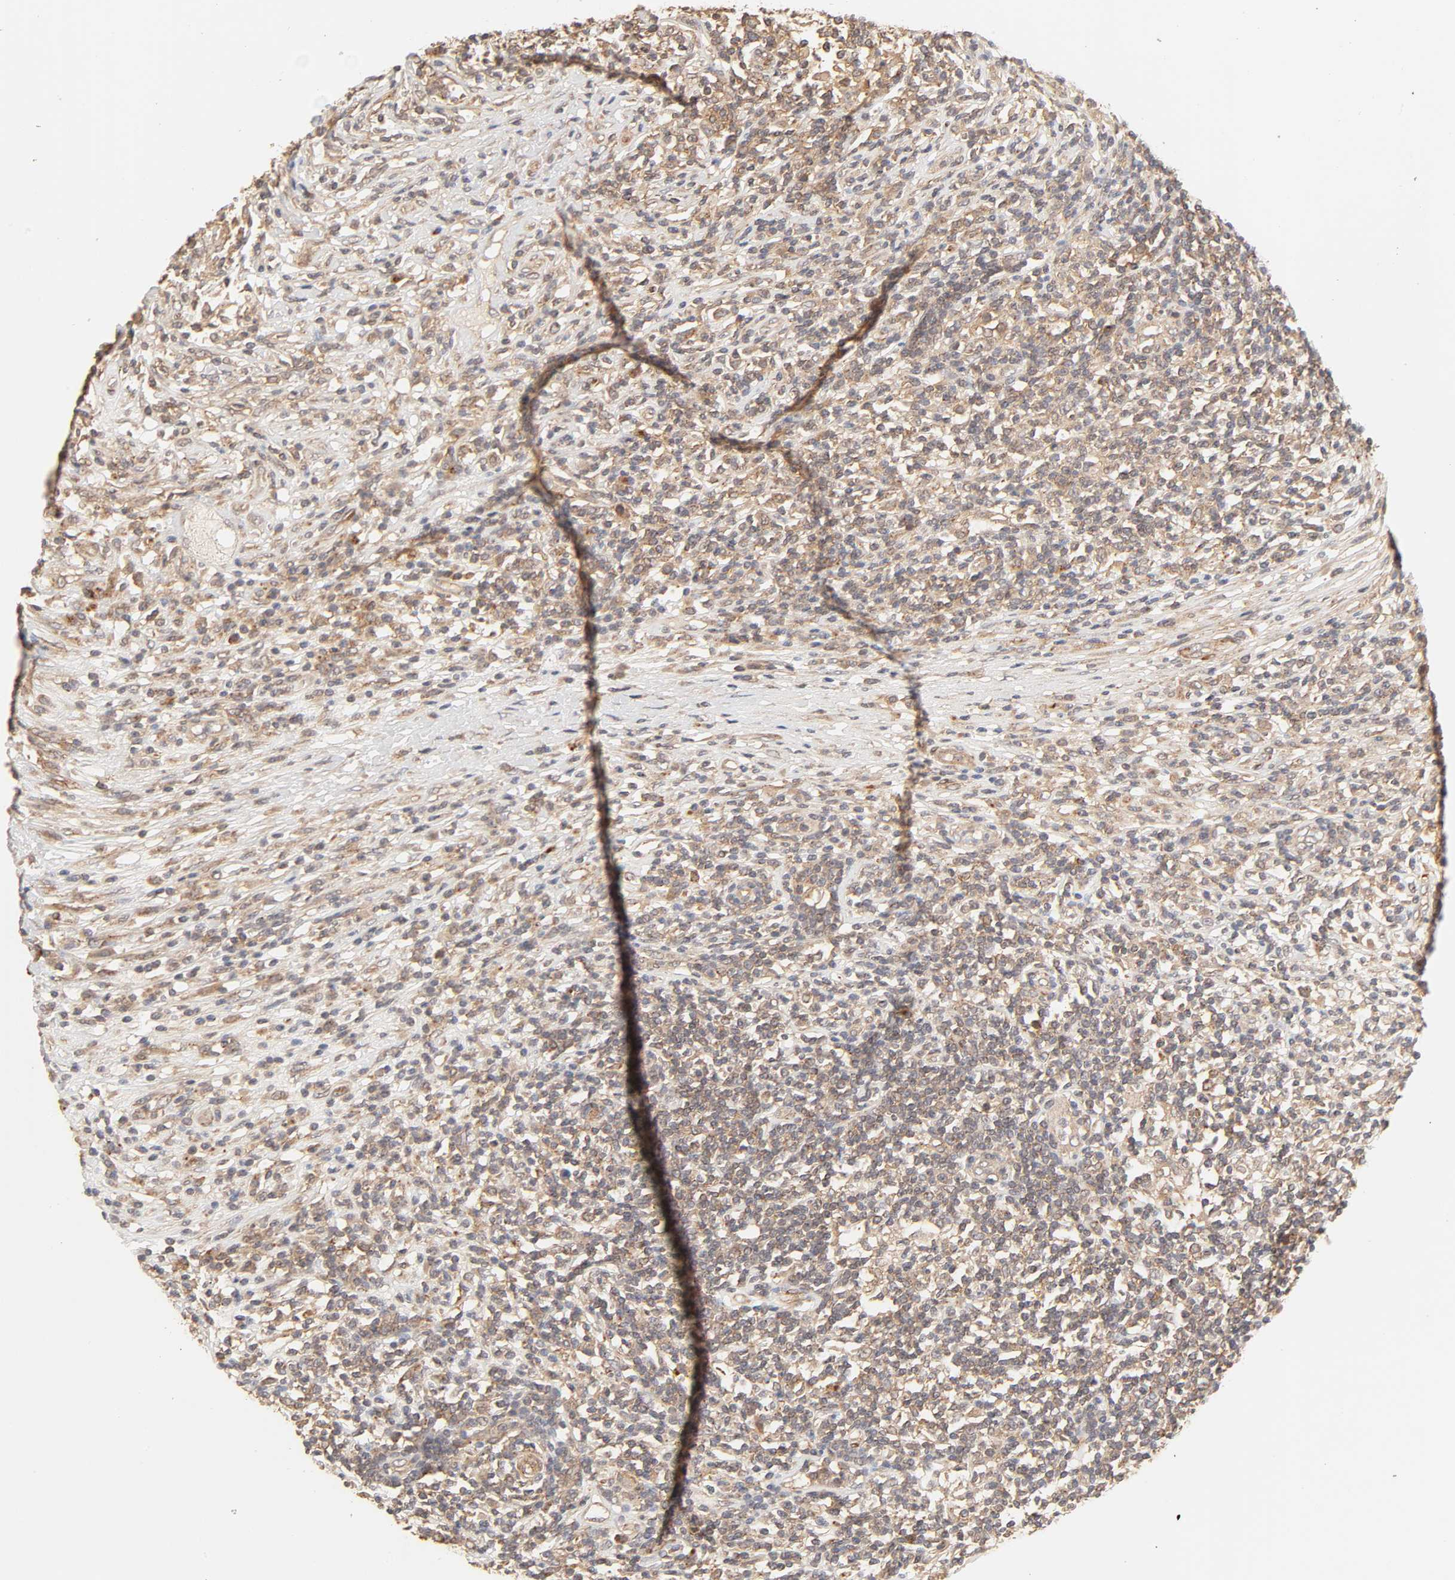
{"staining": {"intensity": "moderate", "quantity": ">75%", "location": "cytoplasmic/membranous"}, "tissue": "lymphoma", "cell_type": "Tumor cells", "image_type": "cancer", "snomed": [{"axis": "morphology", "description": "Malignant lymphoma, non-Hodgkin's type, High grade"}, {"axis": "topography", "description": "Lymph node"}], "caption": "A brown stain highlights moderate cytoplasmic/membranous positivity of a protein in high-grade malignant lymphoma, non-Hodgkin's type tumor cells.", "gene": "EPS8", "patient": {"sex": "female", "age": 84}}